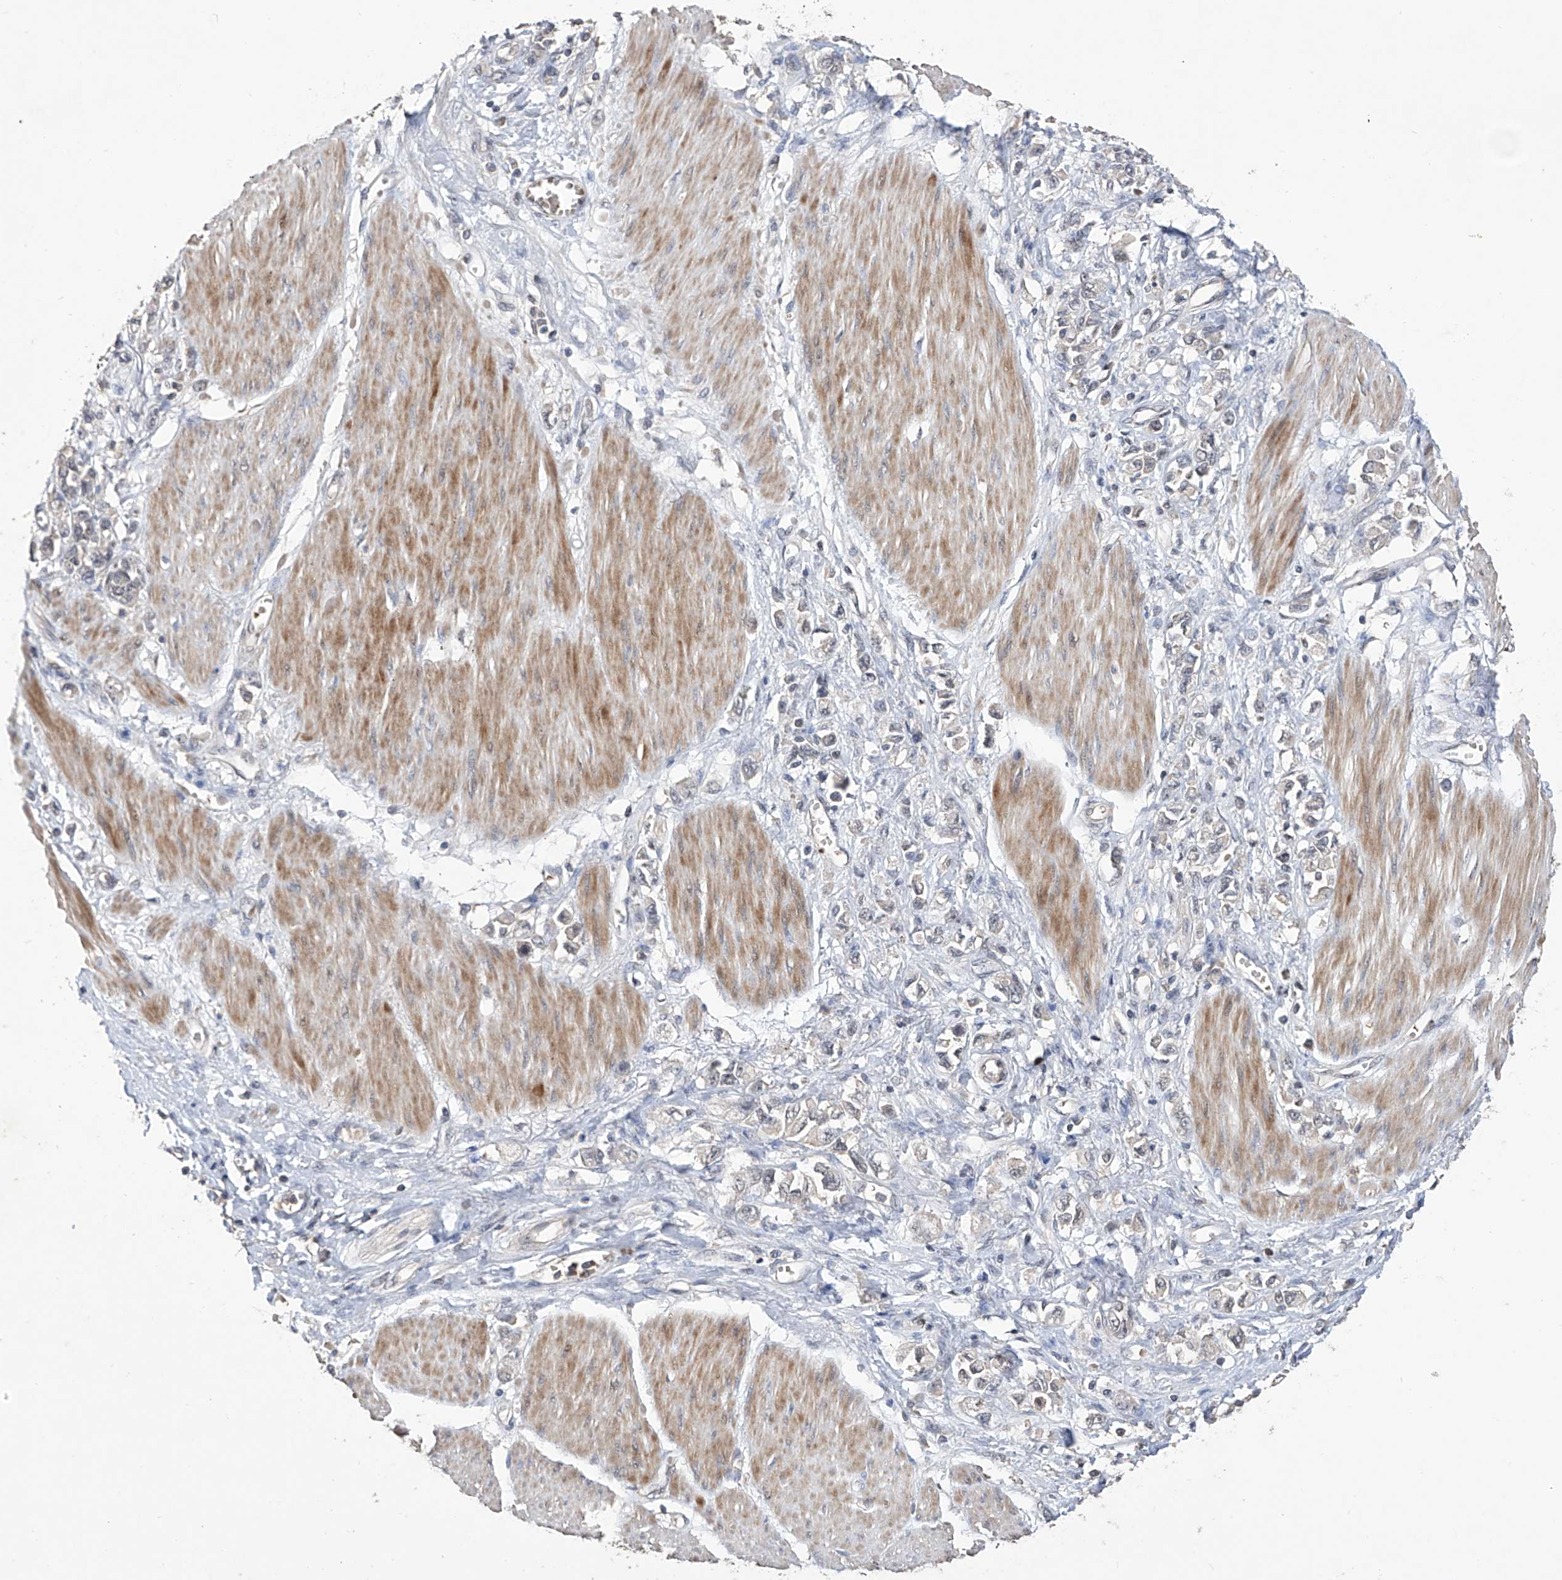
{"staining": {"intensity": "negative", "quantity": "none", "location": "none"}, "tissue": "stomach cancer", "cell_type": "Tumor cells", "image_type": "cancer", "snomed": [{"axis": "morphology", "description": "Adenocarcinoma, NOS"}, {"axis": "topography", "description": "Stomach"}], "caption": "A histopathology image of human stomach cancer is negative for staining in tumor cells.", "gene": "LYSMD4", "patient": {"sex": "female", "age": 76}}